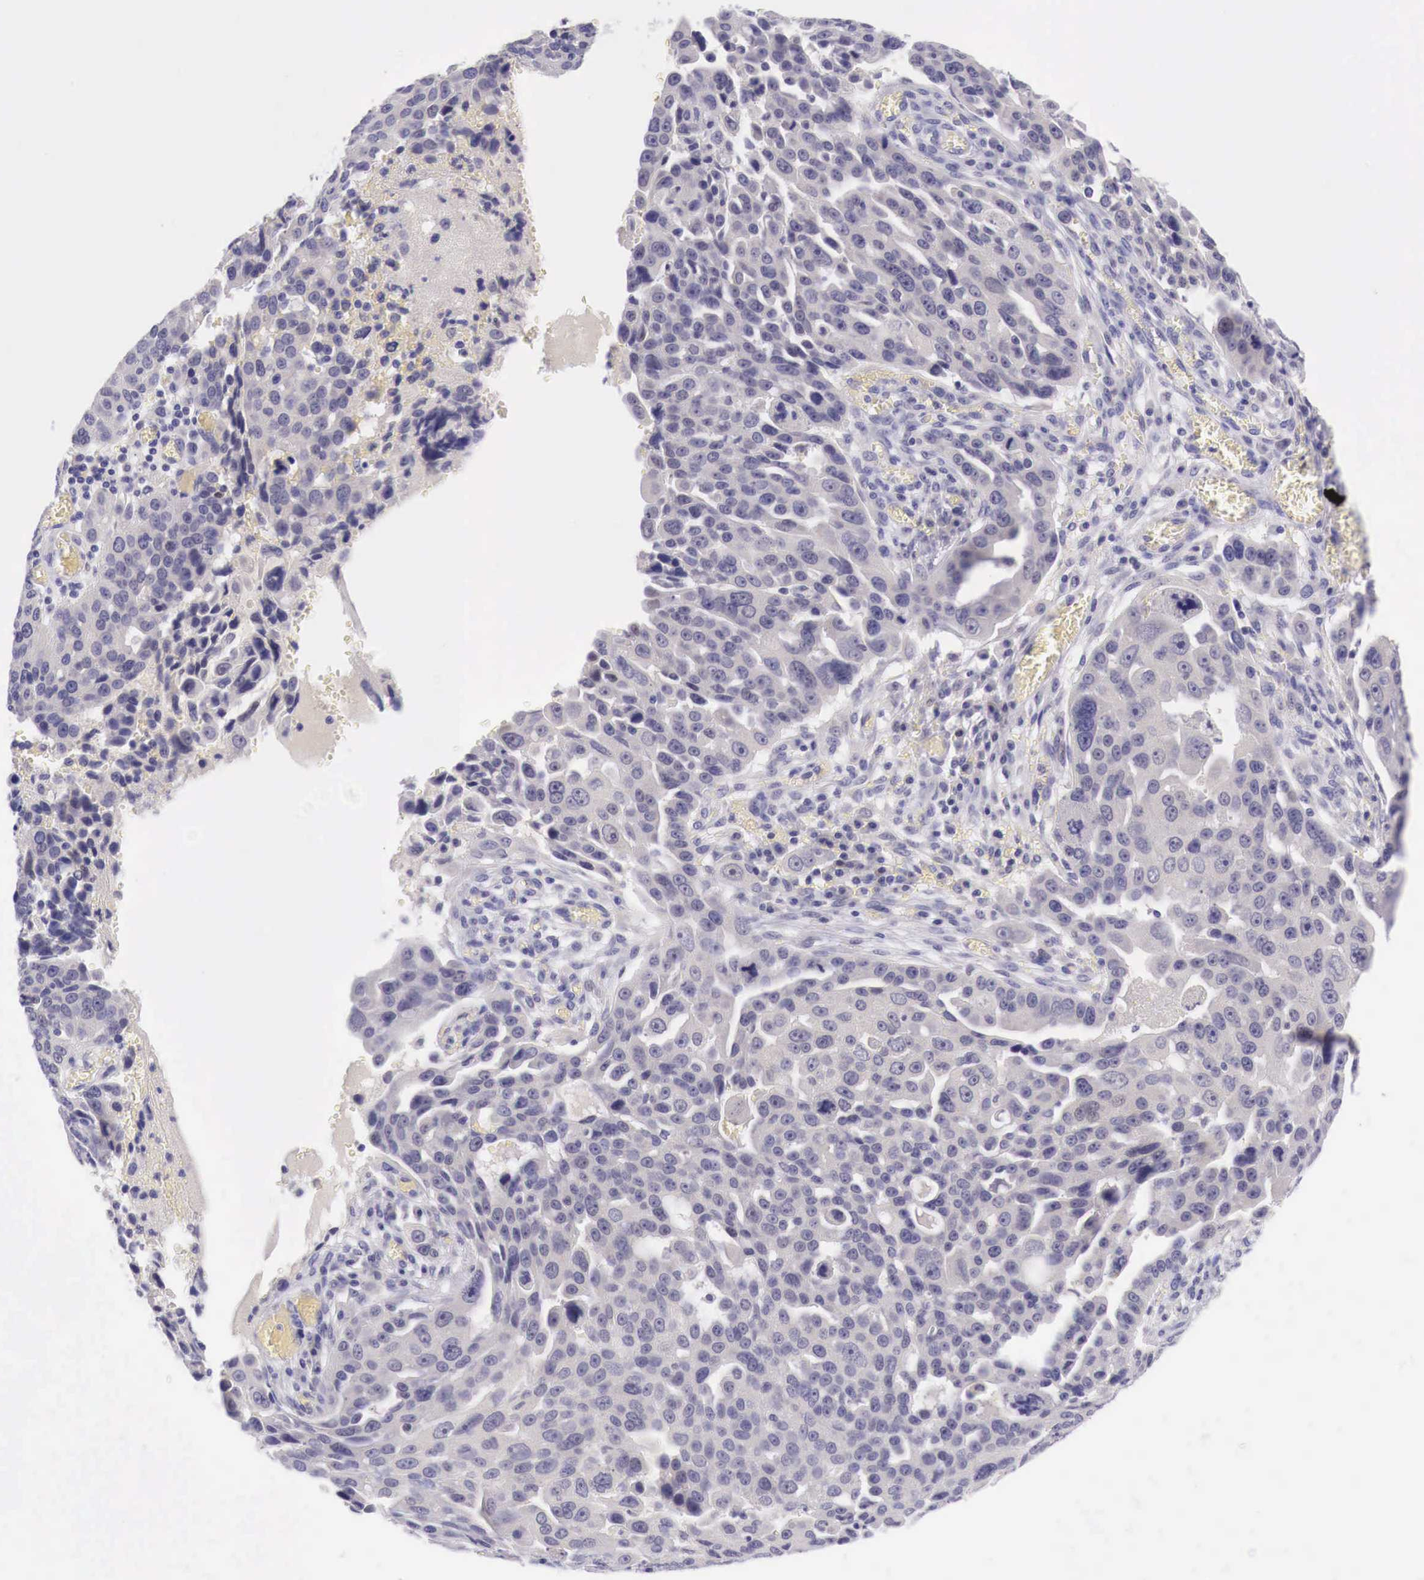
{"staining": {"intensity": "negative", "quantity": "none", "location": "none"}, "tissue": "ovarian cancer", "cell_type": "Tumor cells", "image_type": "cancer", "snomed": [{"axis": "morphology", "description": "Carcinoma, endometroid"}, {"axis": "topography", "description": "Ovary"}], "caption": "Immunohistochemical staining of ovarian cancer (endometroid carcinoma) reveals no significant positivity in tumor cells.", "gene": "BCL6", "patient": {"sex": "female", "age": 75}}